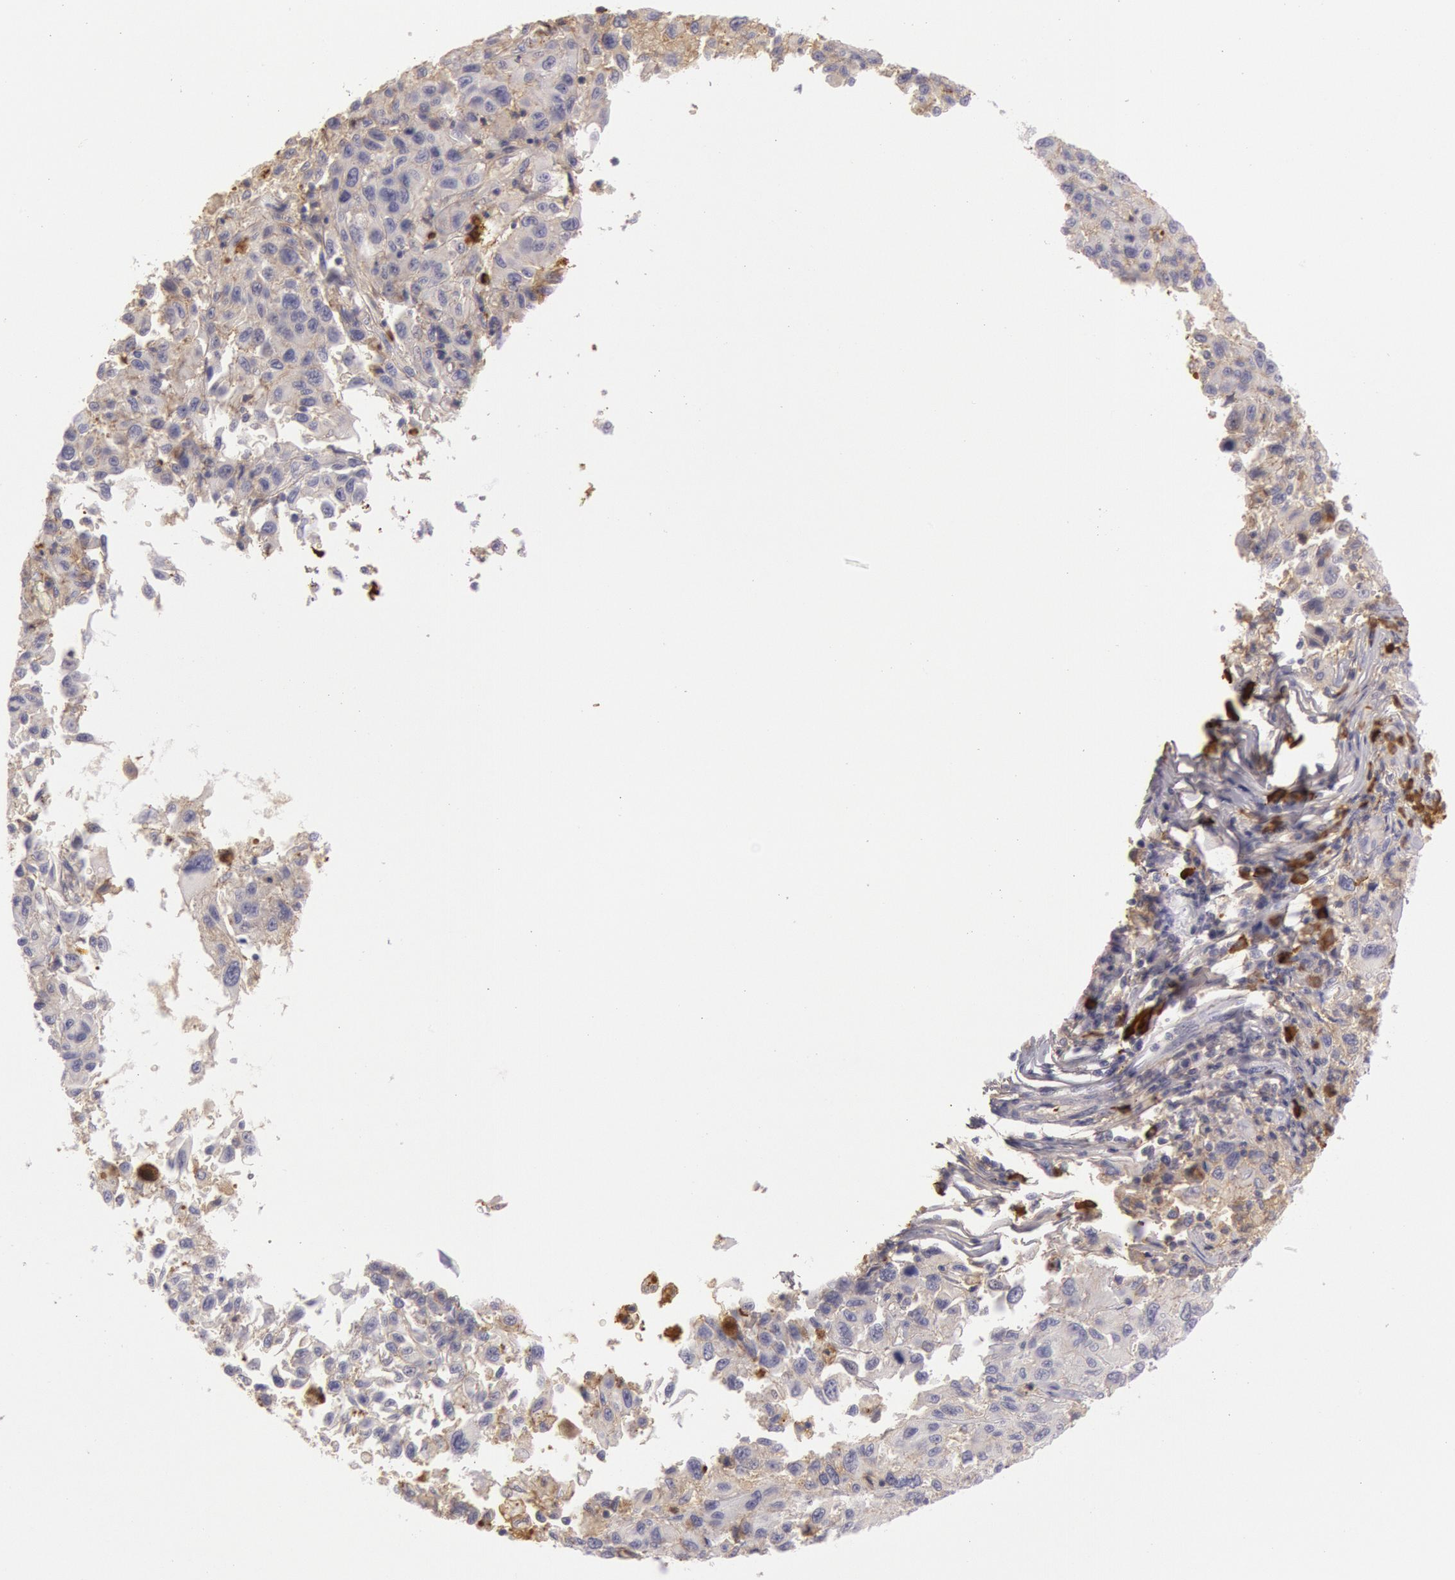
{"staining": {"intensity": "weak", "quantity": "25%-75%", "location": "cytoplasmic/membranous"}, "tissue": "melanoma", "cell_type": "Tumor cells", "image_type": "cancer", "snomed": [{"axis": "morphology", "description": "Malignant melanoma, NOS"}, {"axis": "topography", "description": "Skin"}], "caption": "Weak cytoplasmic/membranous positivity is identified in about 25%-75% of tumor cells in melanoma.", "gene": "IGHG1", "patient": {"sex": "female", "age": 77}}